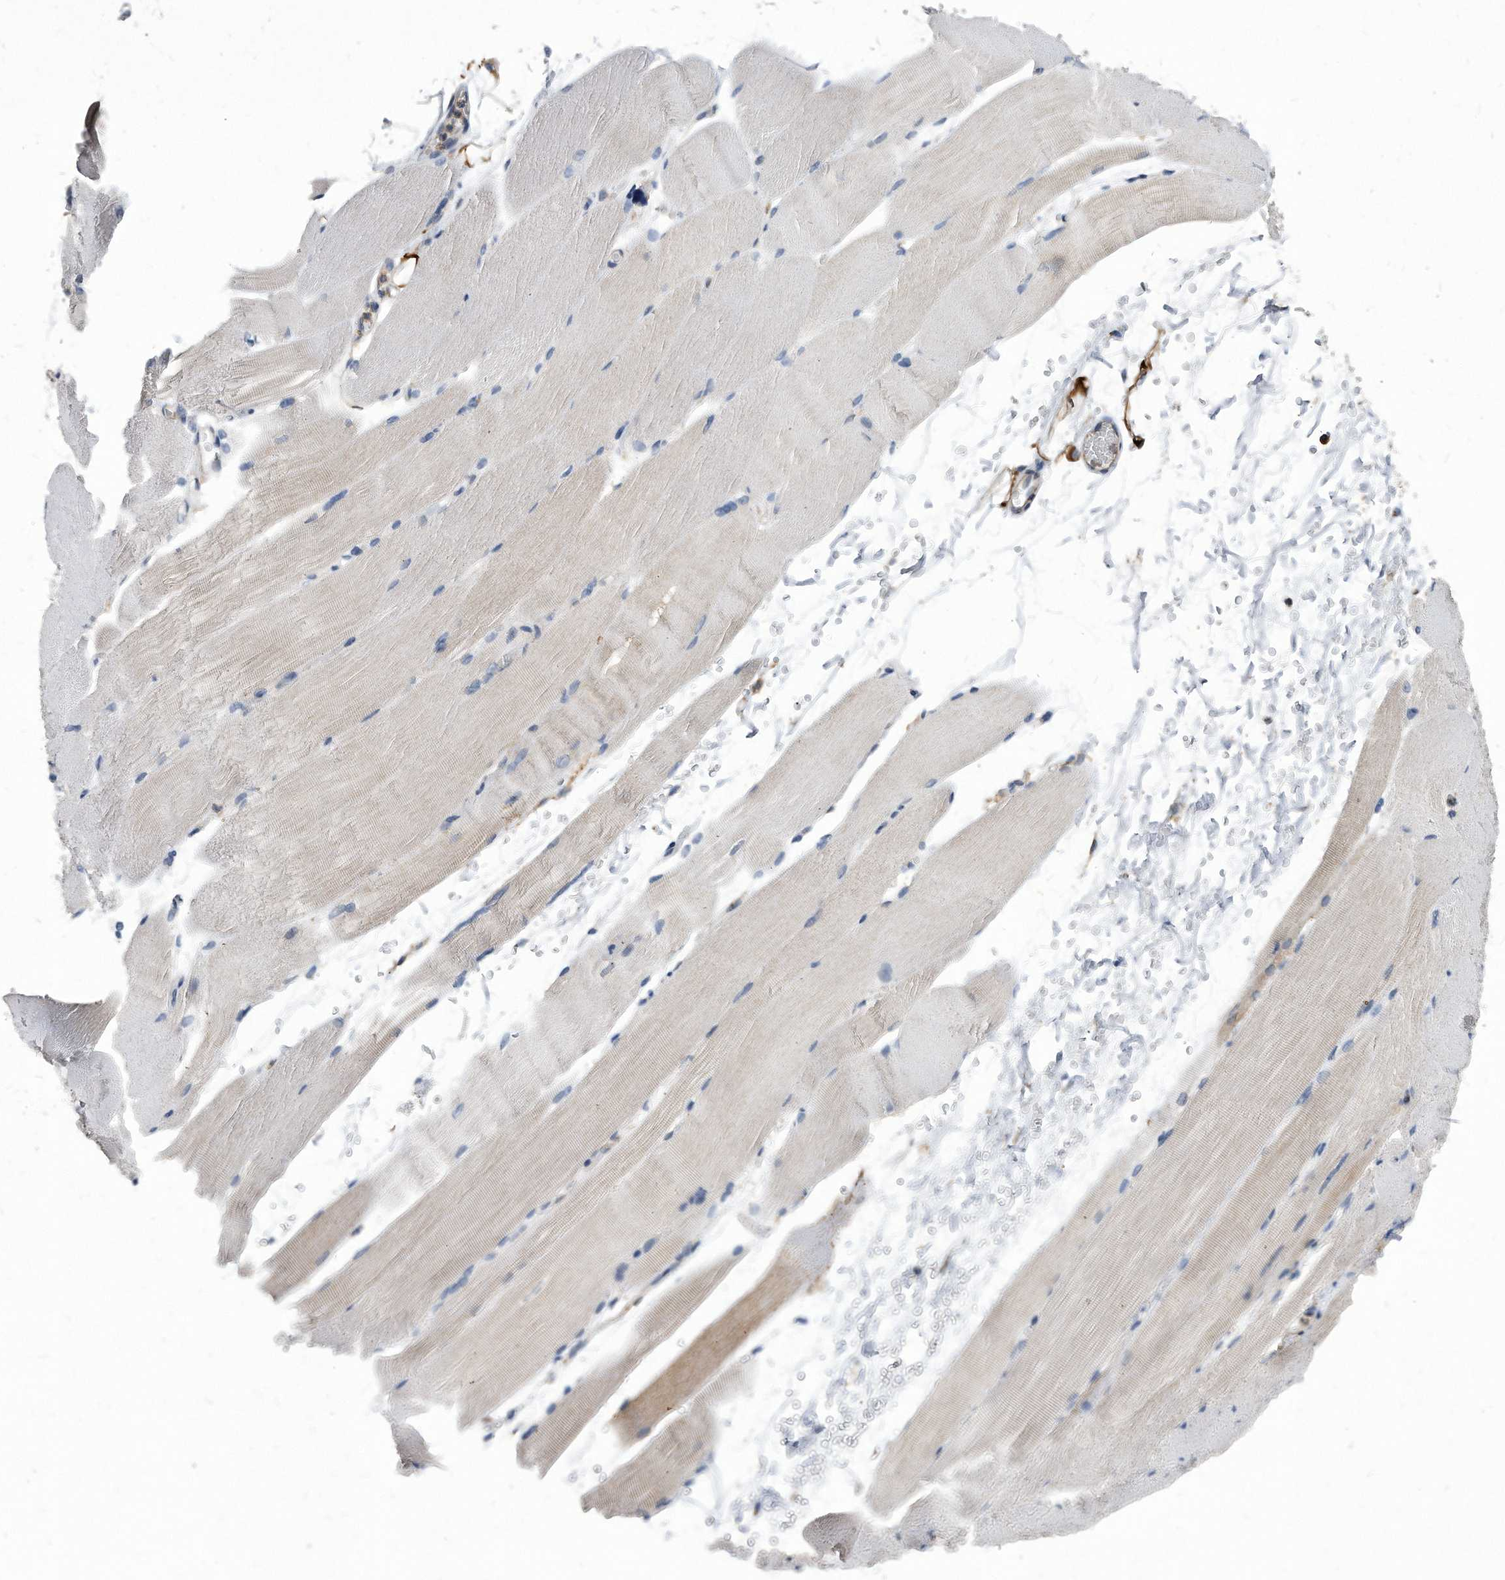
{"staining": {"intensity": "negative", "quantity": "none", "location": "none"}, "tissue": "skeletal muscle", "cell_type": "Myocytes", "image_type": "normal", "snomed": [{"axis": "morphology", "description": "Normal tissue, NOS"}, {"axis": "topography", "description": "Skeletal muscle"}, {"axis": "topography", "description": "Parathyroid gland"}], "caption": "Skeletal muscle was stained to show a protein in brown. There is no significant expression in myocytes.", "gene": "ATG5", "patient": {"sex": "female", "age": 37}}